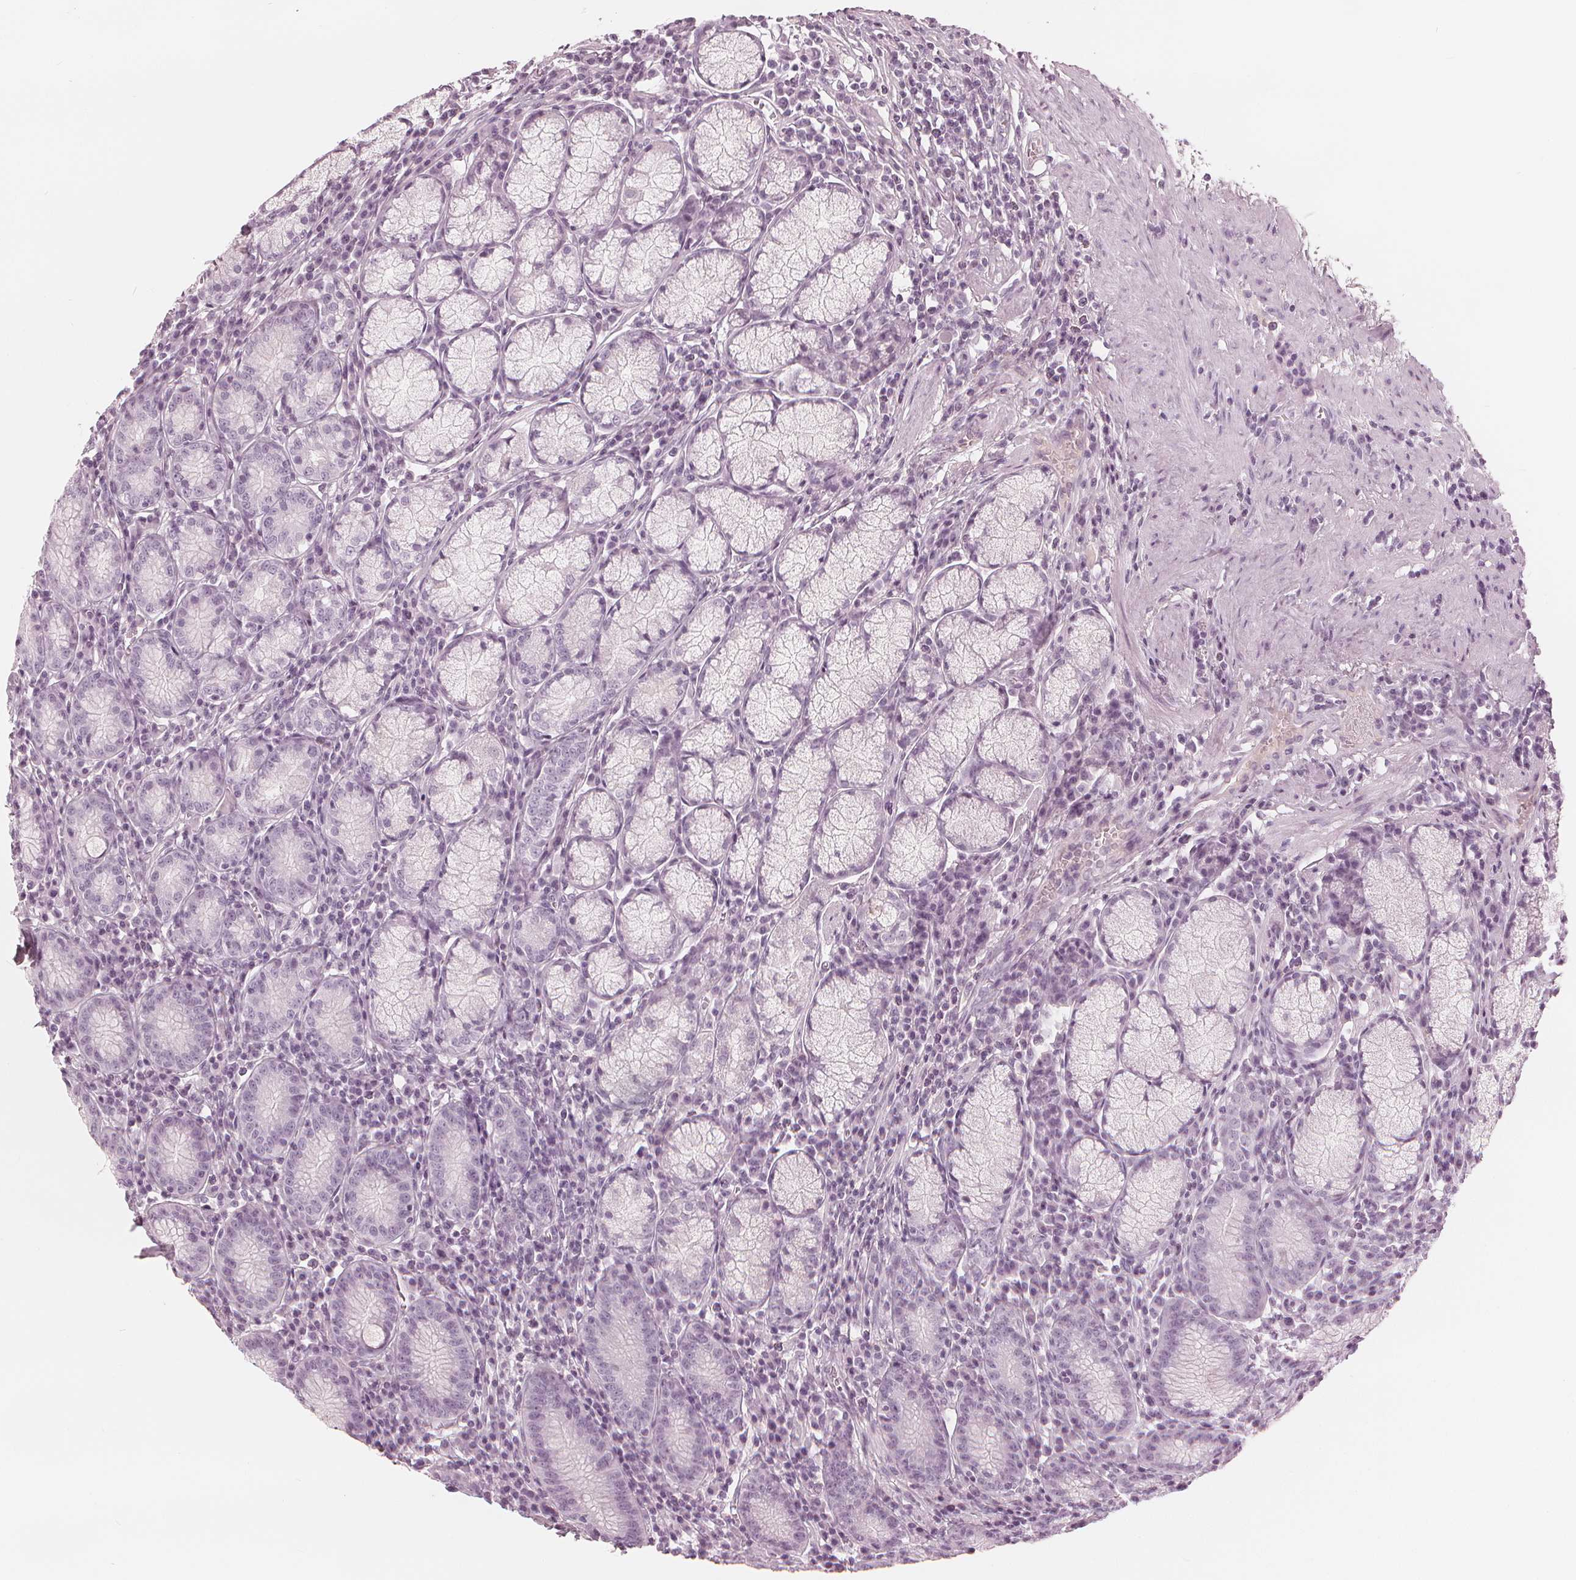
{"staining": {"intensity": "negative", "quantity": "none", "location": "none"}, "tissue": "stomach", "cell_type": "Glandular cells", "image_type": "normal", "snomed": [{"axis": "morphology", "description": "Normal tissue, NOS"}, {"axis": "topography", "description": "Stomach"}], "caption": "Human stomach stained for a protein using immunohistochemistry displays no positivity in glandular cells.", "gene": "PAEP", "patient": {"sex": "male", "age": 55}}